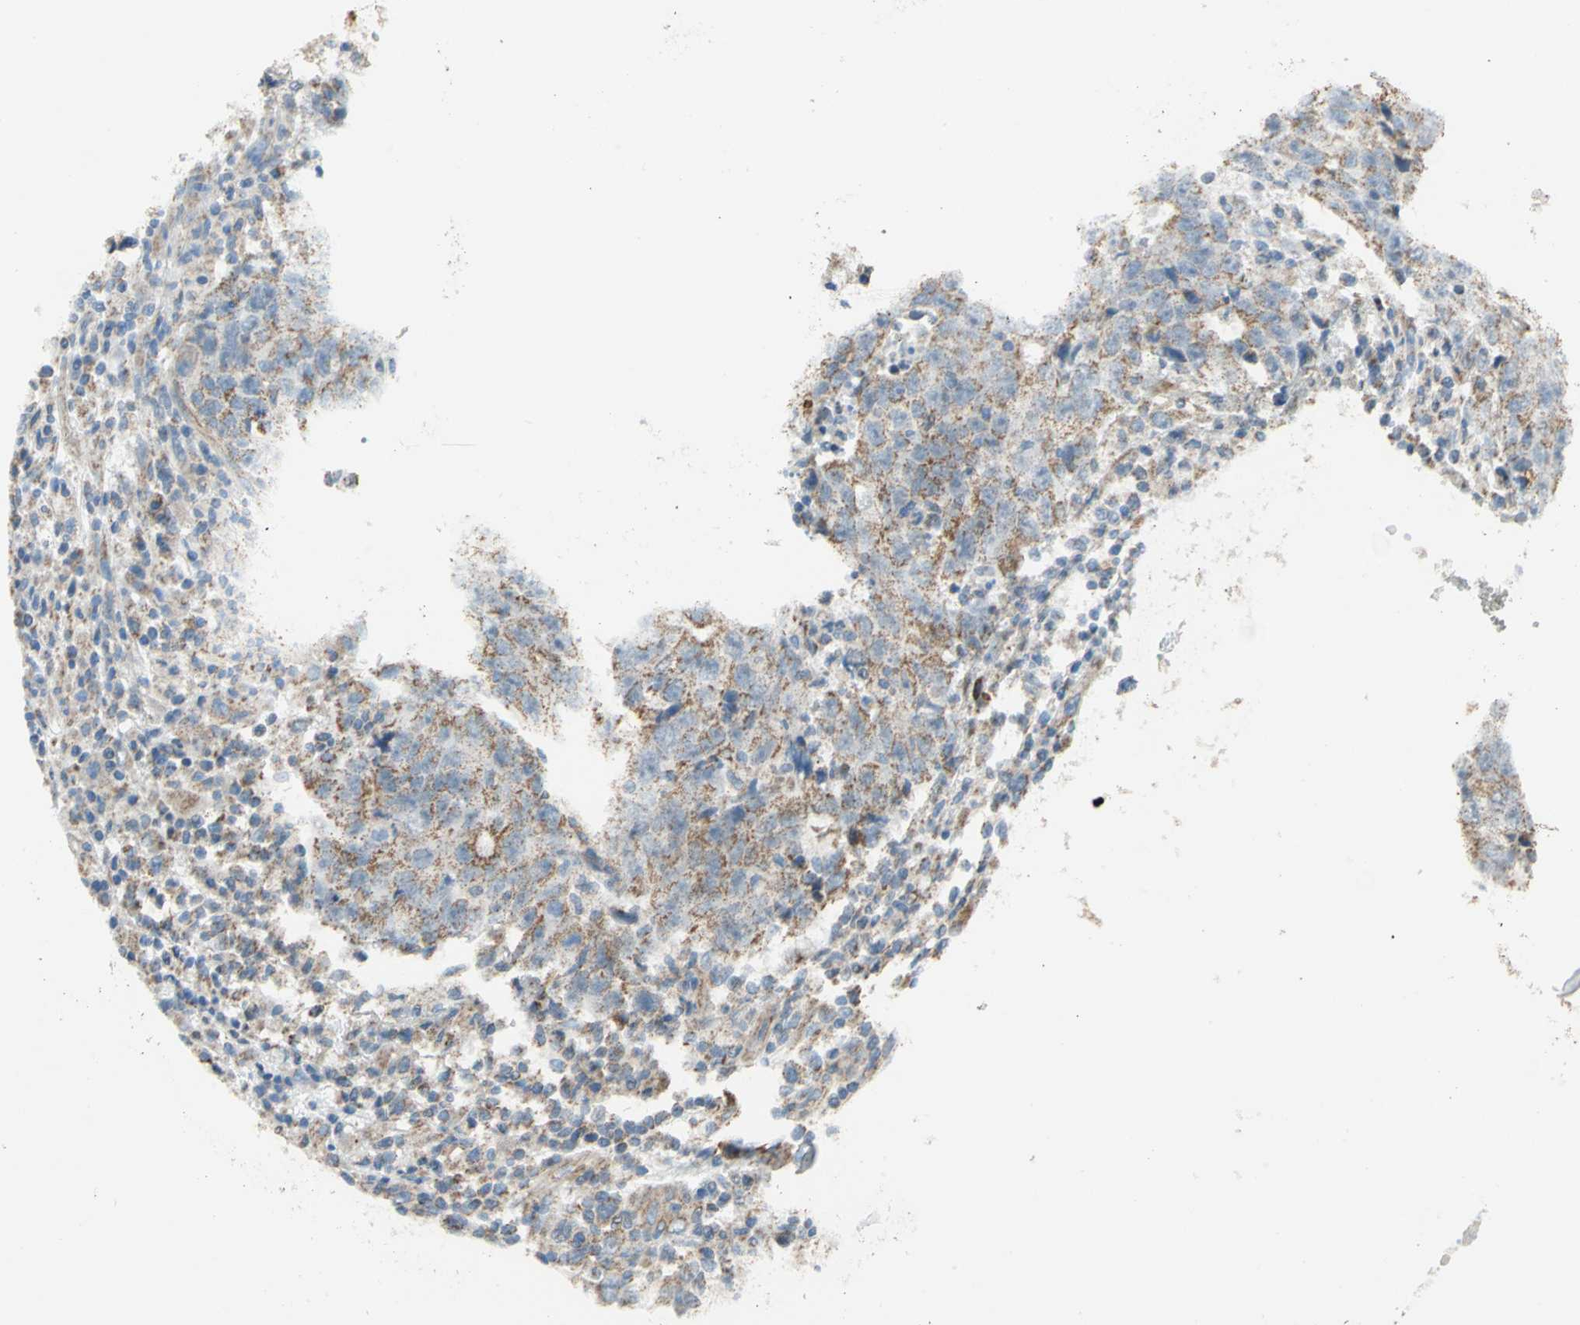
{"staining": {"intensity": "strong", "quantity": ">75%", "location": "cytoplasmic/membranous"}, "tissue": "testis cancer", "cell_type": "Tumor cells", "image_type": "cancer", "snomed": [{"axis": "morphology", "description": "Necrosis, NOS"}, {"axis": "morphology", "description": "Carcinoma, Embryonal, NOS"}, {"axis": "topography", "description": "Testis"}], "caption": "Immunohistochemistry (DAB) staining of testis cancer shows strong cytoplasmic/membranous protein staining in approximately >75% of tumor cells.", "gene": "MRPS22", "patient": {"sex": "male", "age": 19}}